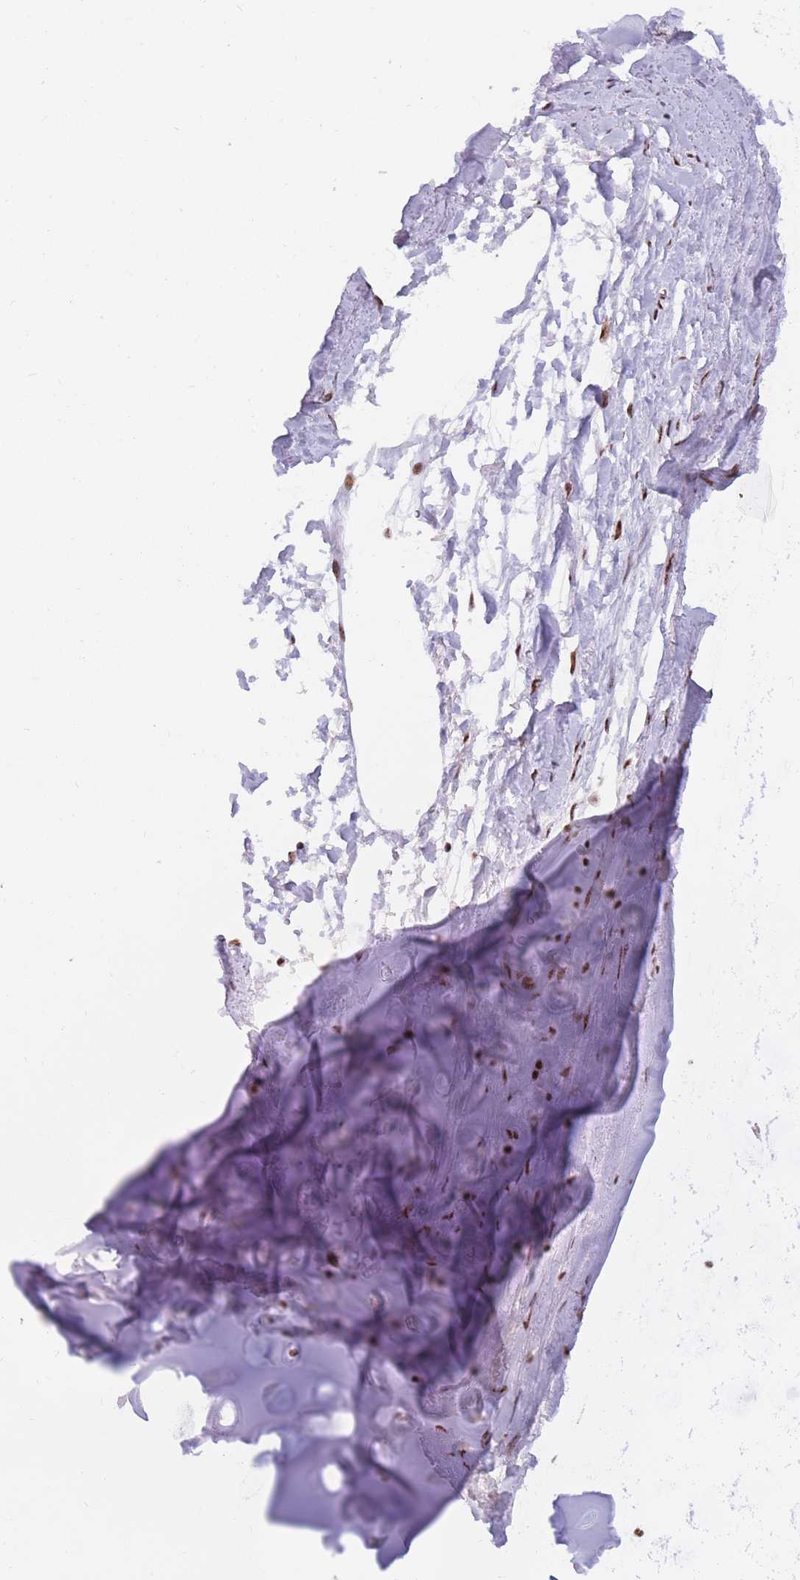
{"staining": {"intensity": "strong", "quantity": "25%-75%", "location": "nuclear"}, "tissue": "soft tissue", "cell_type": "Chondrocytes", "image_type": "normal", "snomed": [{"axis": "morphology", "description": "Normal tissue, NOS"}, {"axis": "topography", "description": "Lymph node"}, {"axis": "topography", "description": "Cartilage tissue"}, {"axis": "topography", "description": "Bronchus"}], "caption": "The image shows staining of normal soft tissue, revealing strong nuclear protein positivity (brown color) within chondrocytes.", "gene": "TMEM35B", "patient": {"sex": "female", "age": 70}}